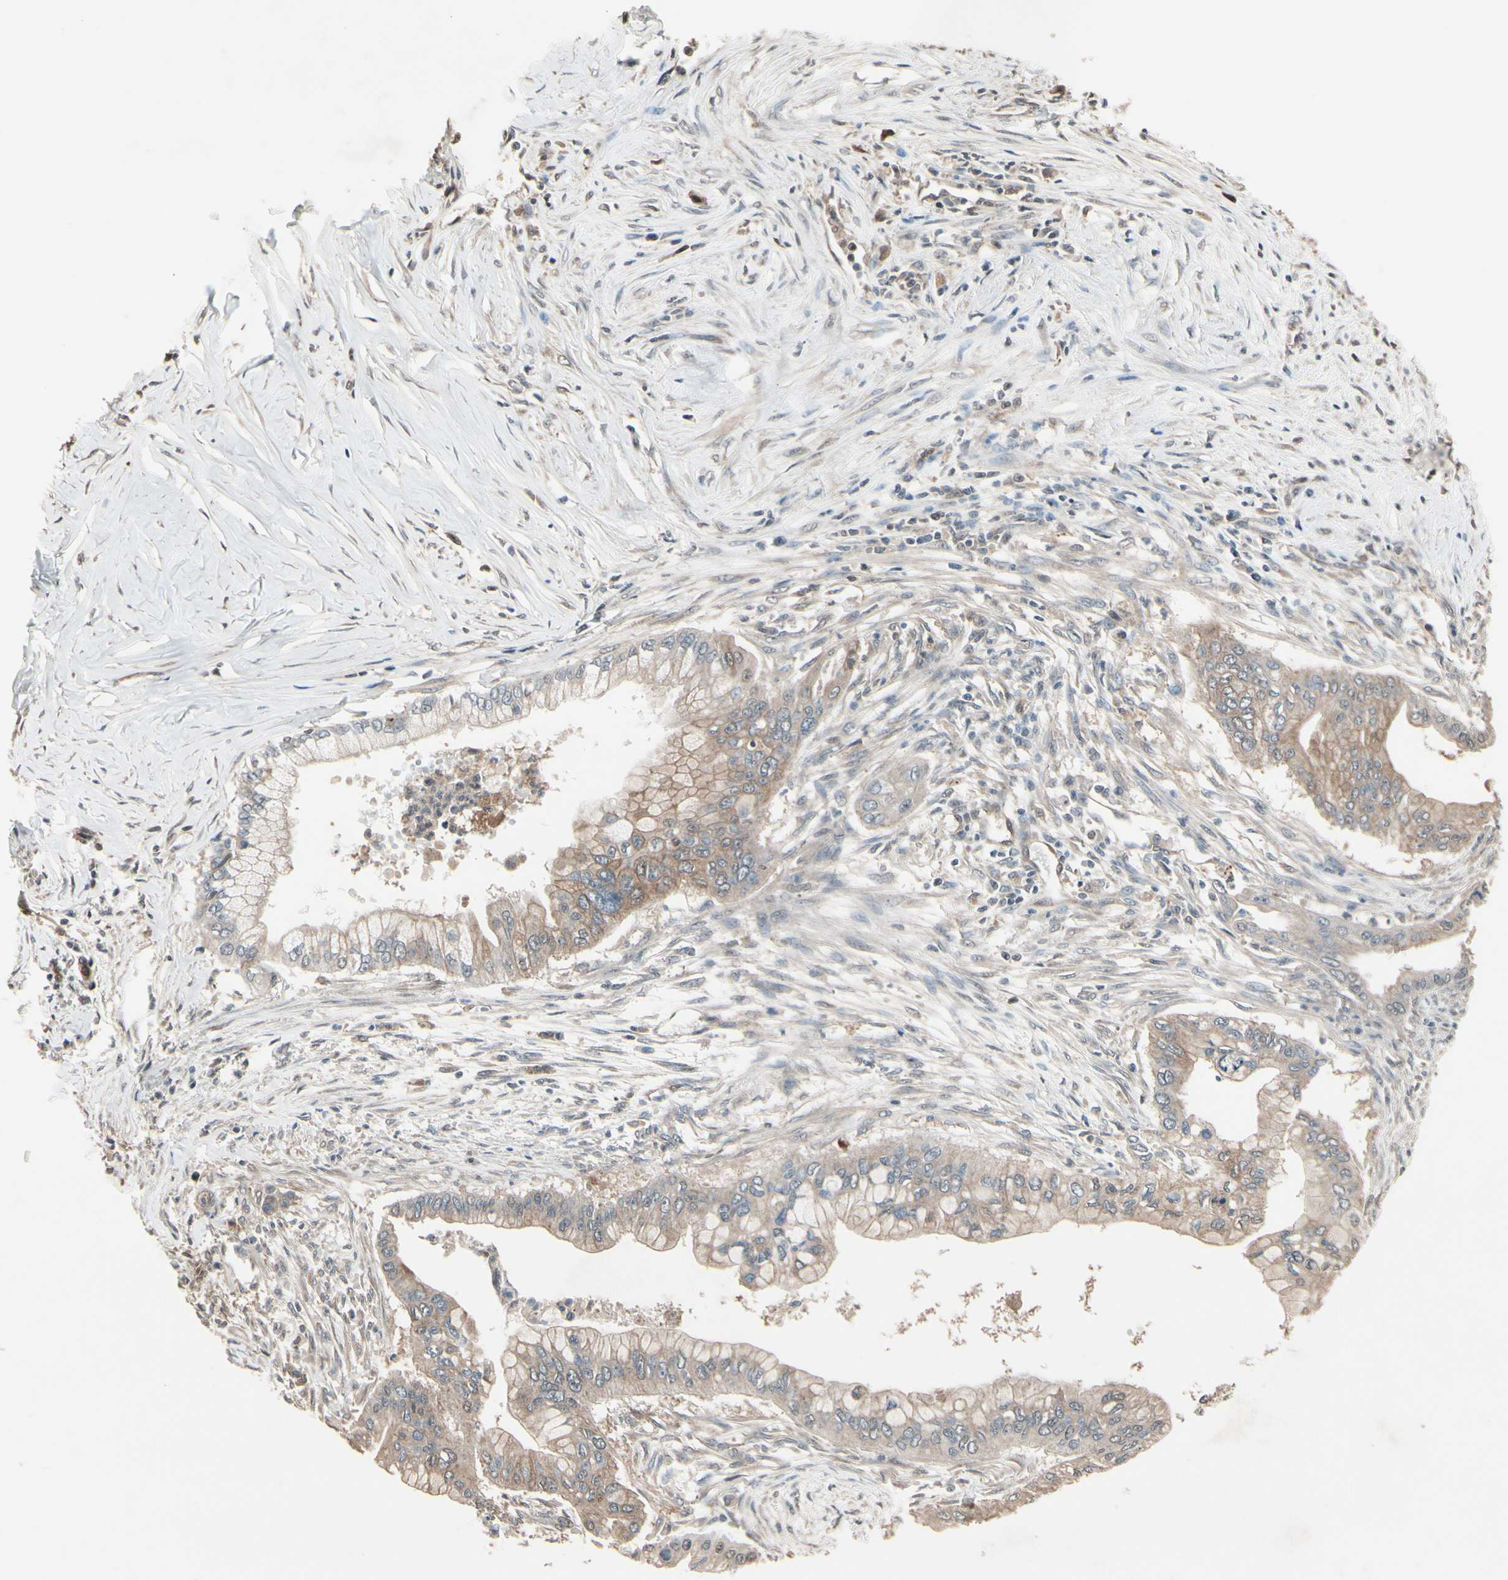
{"staining": {"intensity": "weak", "quantity": ">75%", "location": "cytoplasmic/membranous"}, "tissue": "pancreatic cancer", "cell_type": "Tumor cells", "image_type": "cancer", "snomed": [{"axis": "morphology", "description": "Adenocarcinoma, NOS"}, {"axis": "topography", "description": "Pancreas"}], "caption": "Tumor cells display low levels of weak cytoplasmic/membranous positivity in about >75% of cells in human pancreatic adenocarcinoma.", "gene": "PNPLA7", "patient": {"sex": "male", "age": 59}}